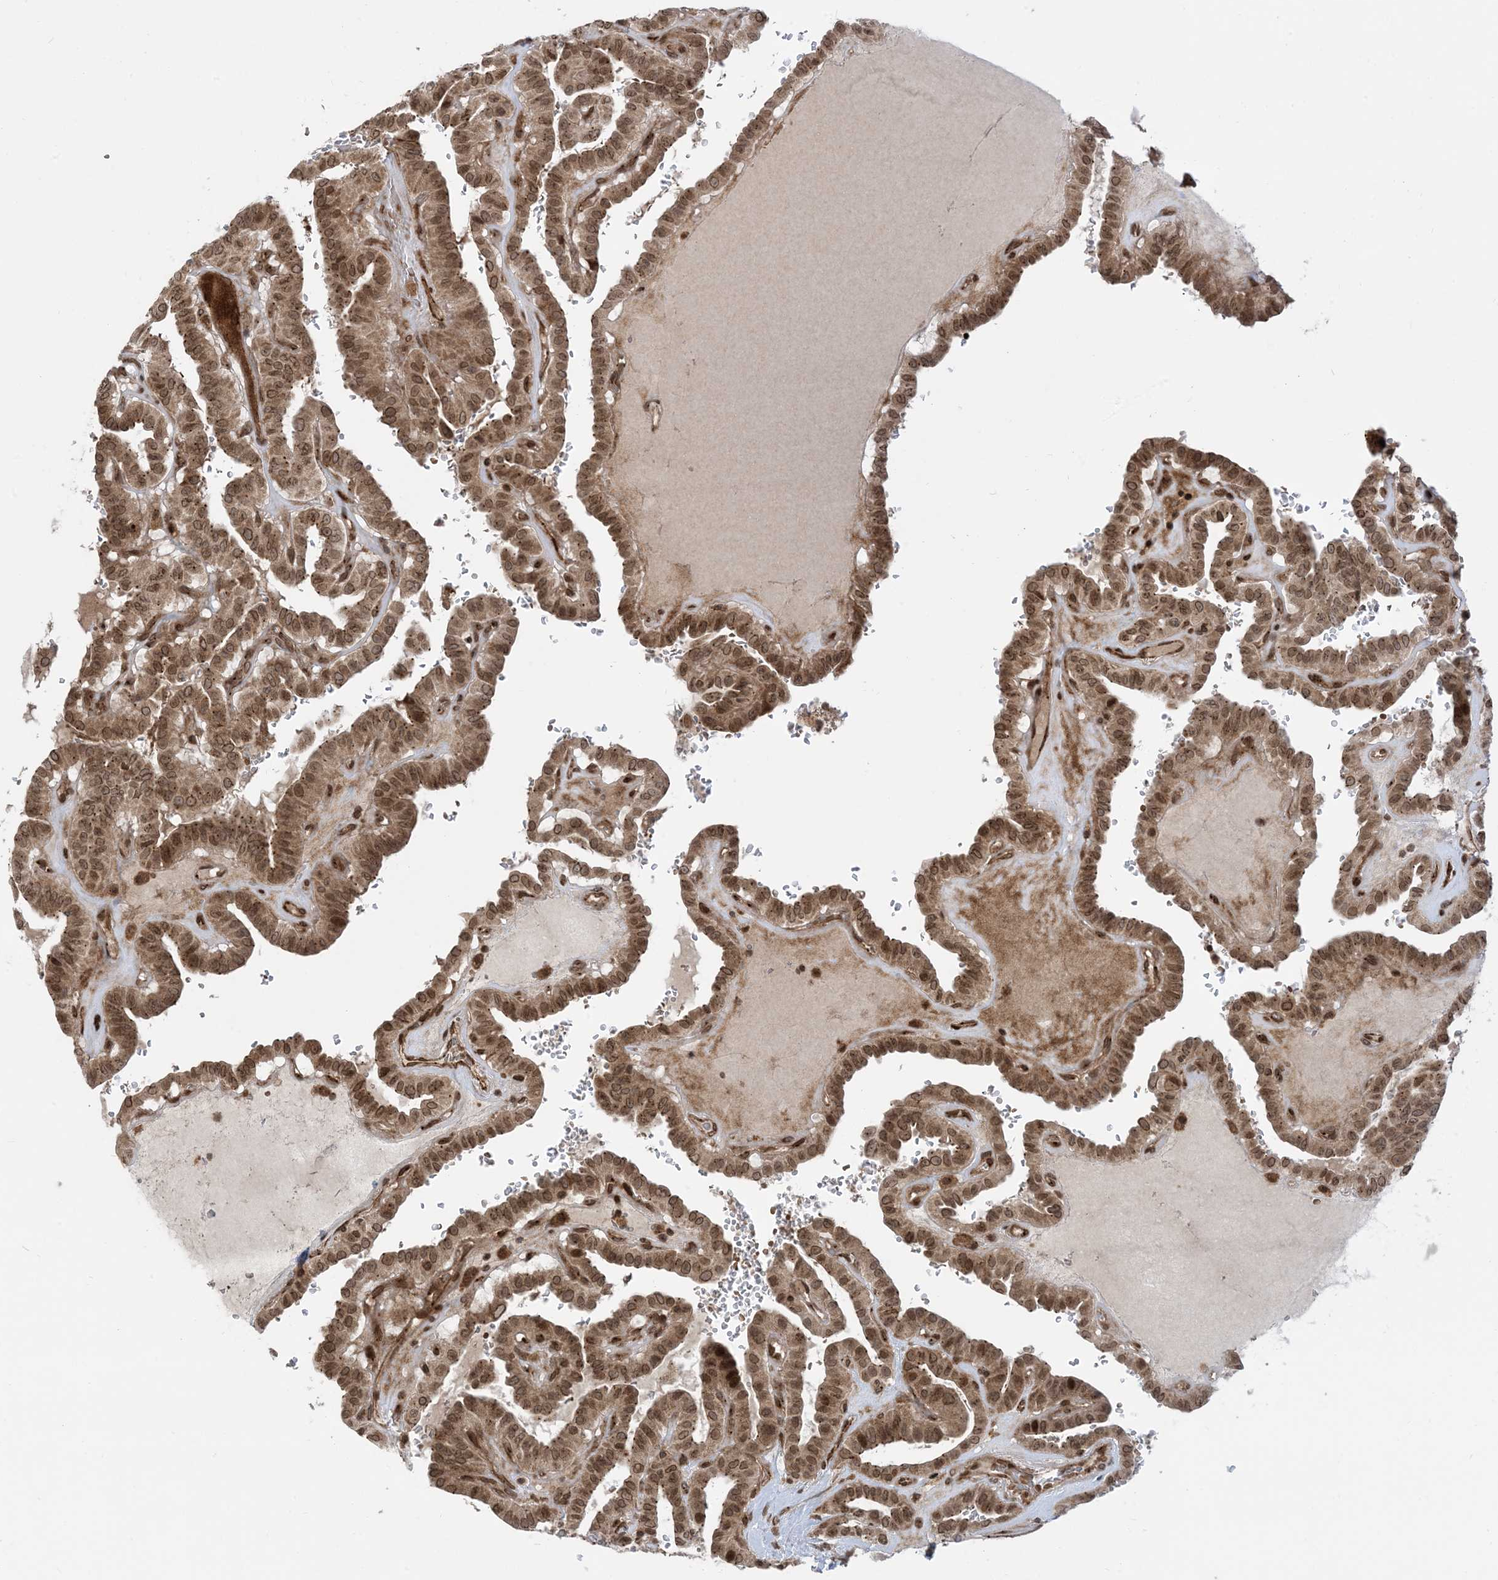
{"staining": {"intensity": "strong", "quantity": ">75%", "location": "cytoplasmic/membranous,nuclear"}, "tissue": "thyroid cancer", "cell_type": "Tumor cells", "image_type": "cancer", "snomed": [{"axis": "morphology", "description": "Papillary adenocarcinoma, NOS"}, {"axis": "topography", "description": "Thyroid gland"}], "caption": "Protein analysis of thyroid cancer (papillary adenocarcinoma) tissue exhibits strong cytoplasmic/membranous and nuclear expression in approximately >75% of tumor cells.", "gene": "CASP4", "patient": {"sex": "male", "age": 77}}